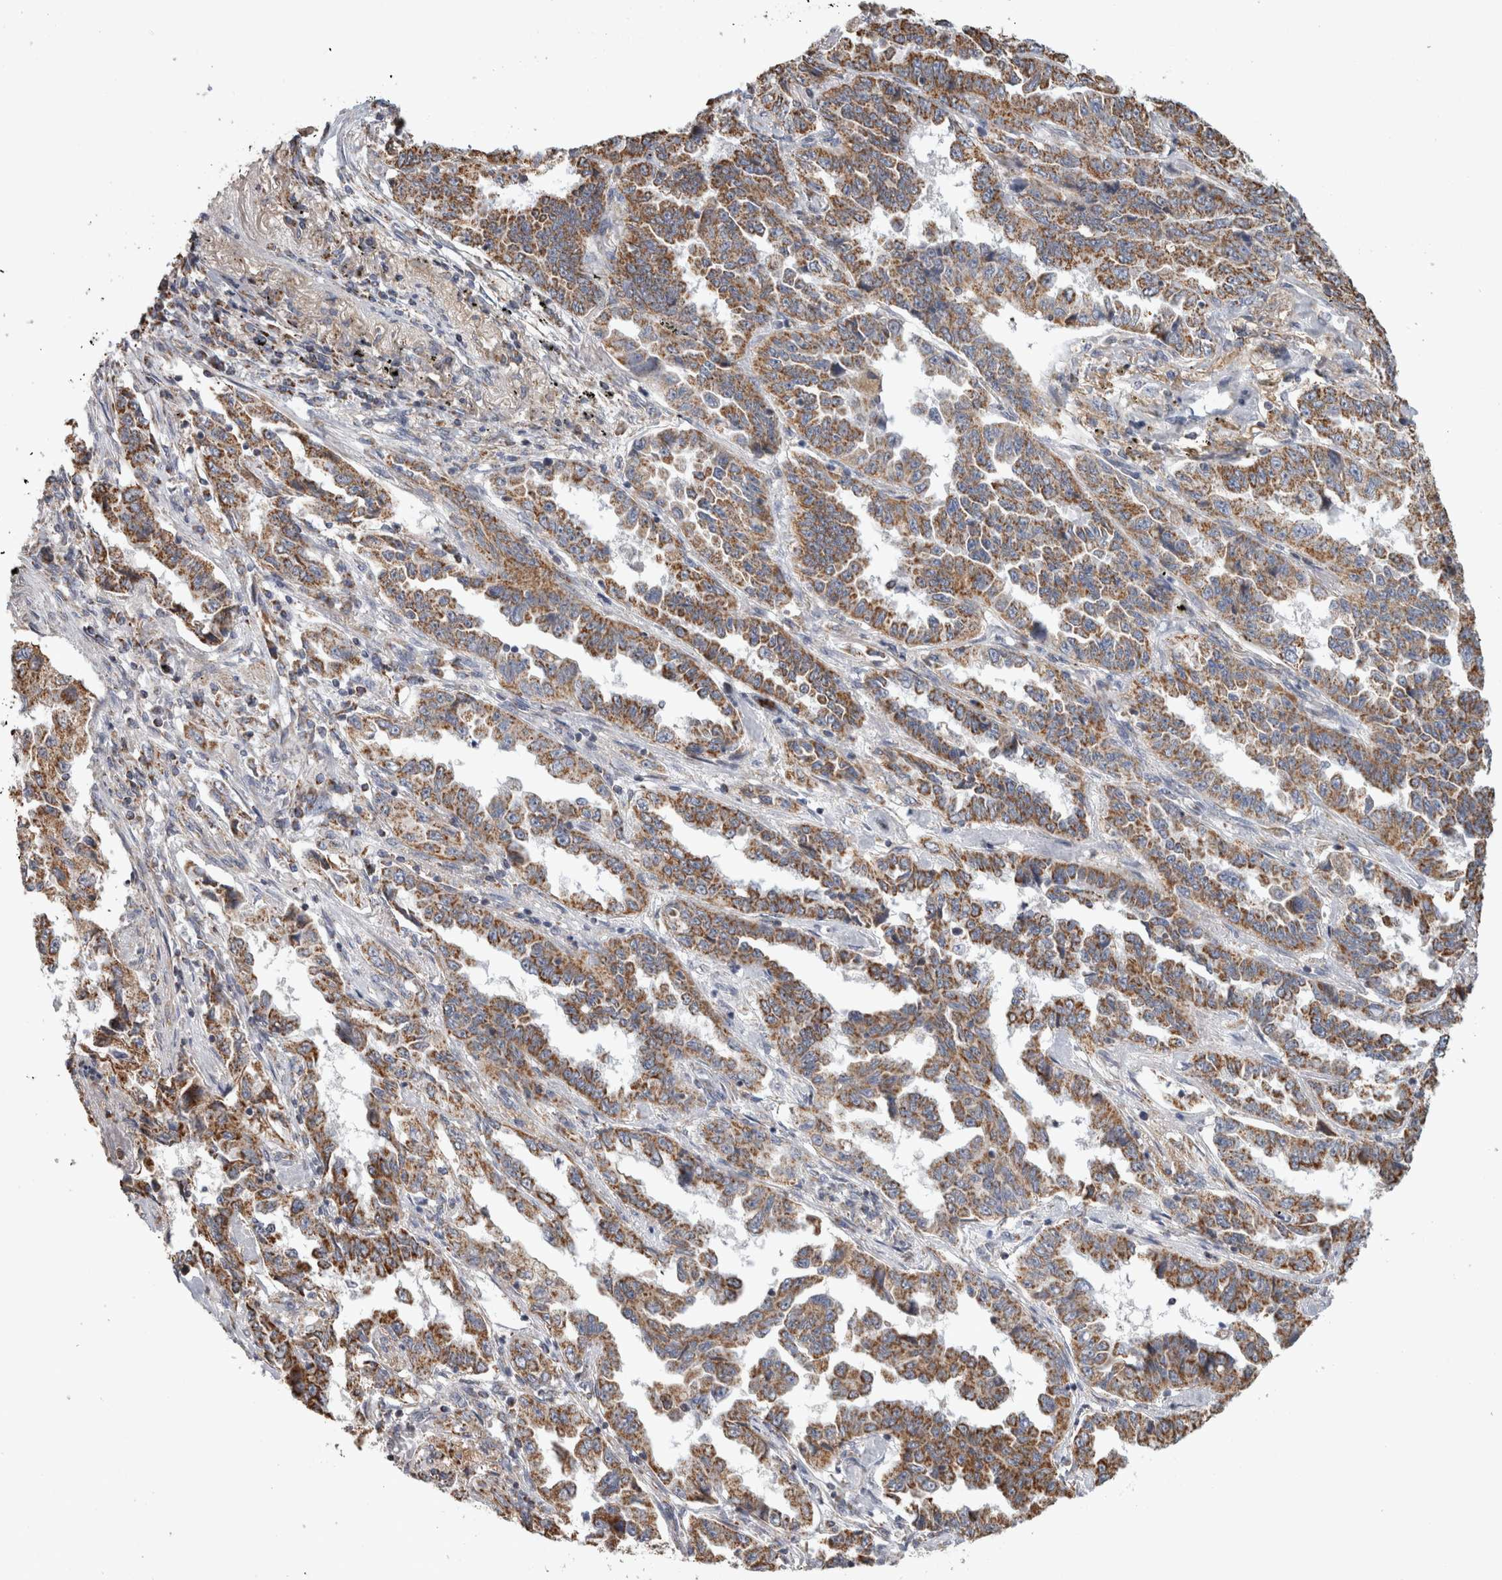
{"staining": {"intensity": "moderate", "quantity": ">75%", "location": "cytoplasmic/membranous"}, "tissue": "lung cancer", "cell_type": "Tumor cells", "image_type": "cancer", "snomed": [{"axis": "morphology", "description": "Adenocarcinoma, NOS"}, {"axis": "topography", "description": "Lung"}], "caption": "Protein staining of lung cancer (adenocarcinoma) tissue shows moderate cytoplasmic/membranous staining in approximately >75% of tumor cells.", "gene": "ST8SIA1", "patient": {"sex": "female", "age": 51}}